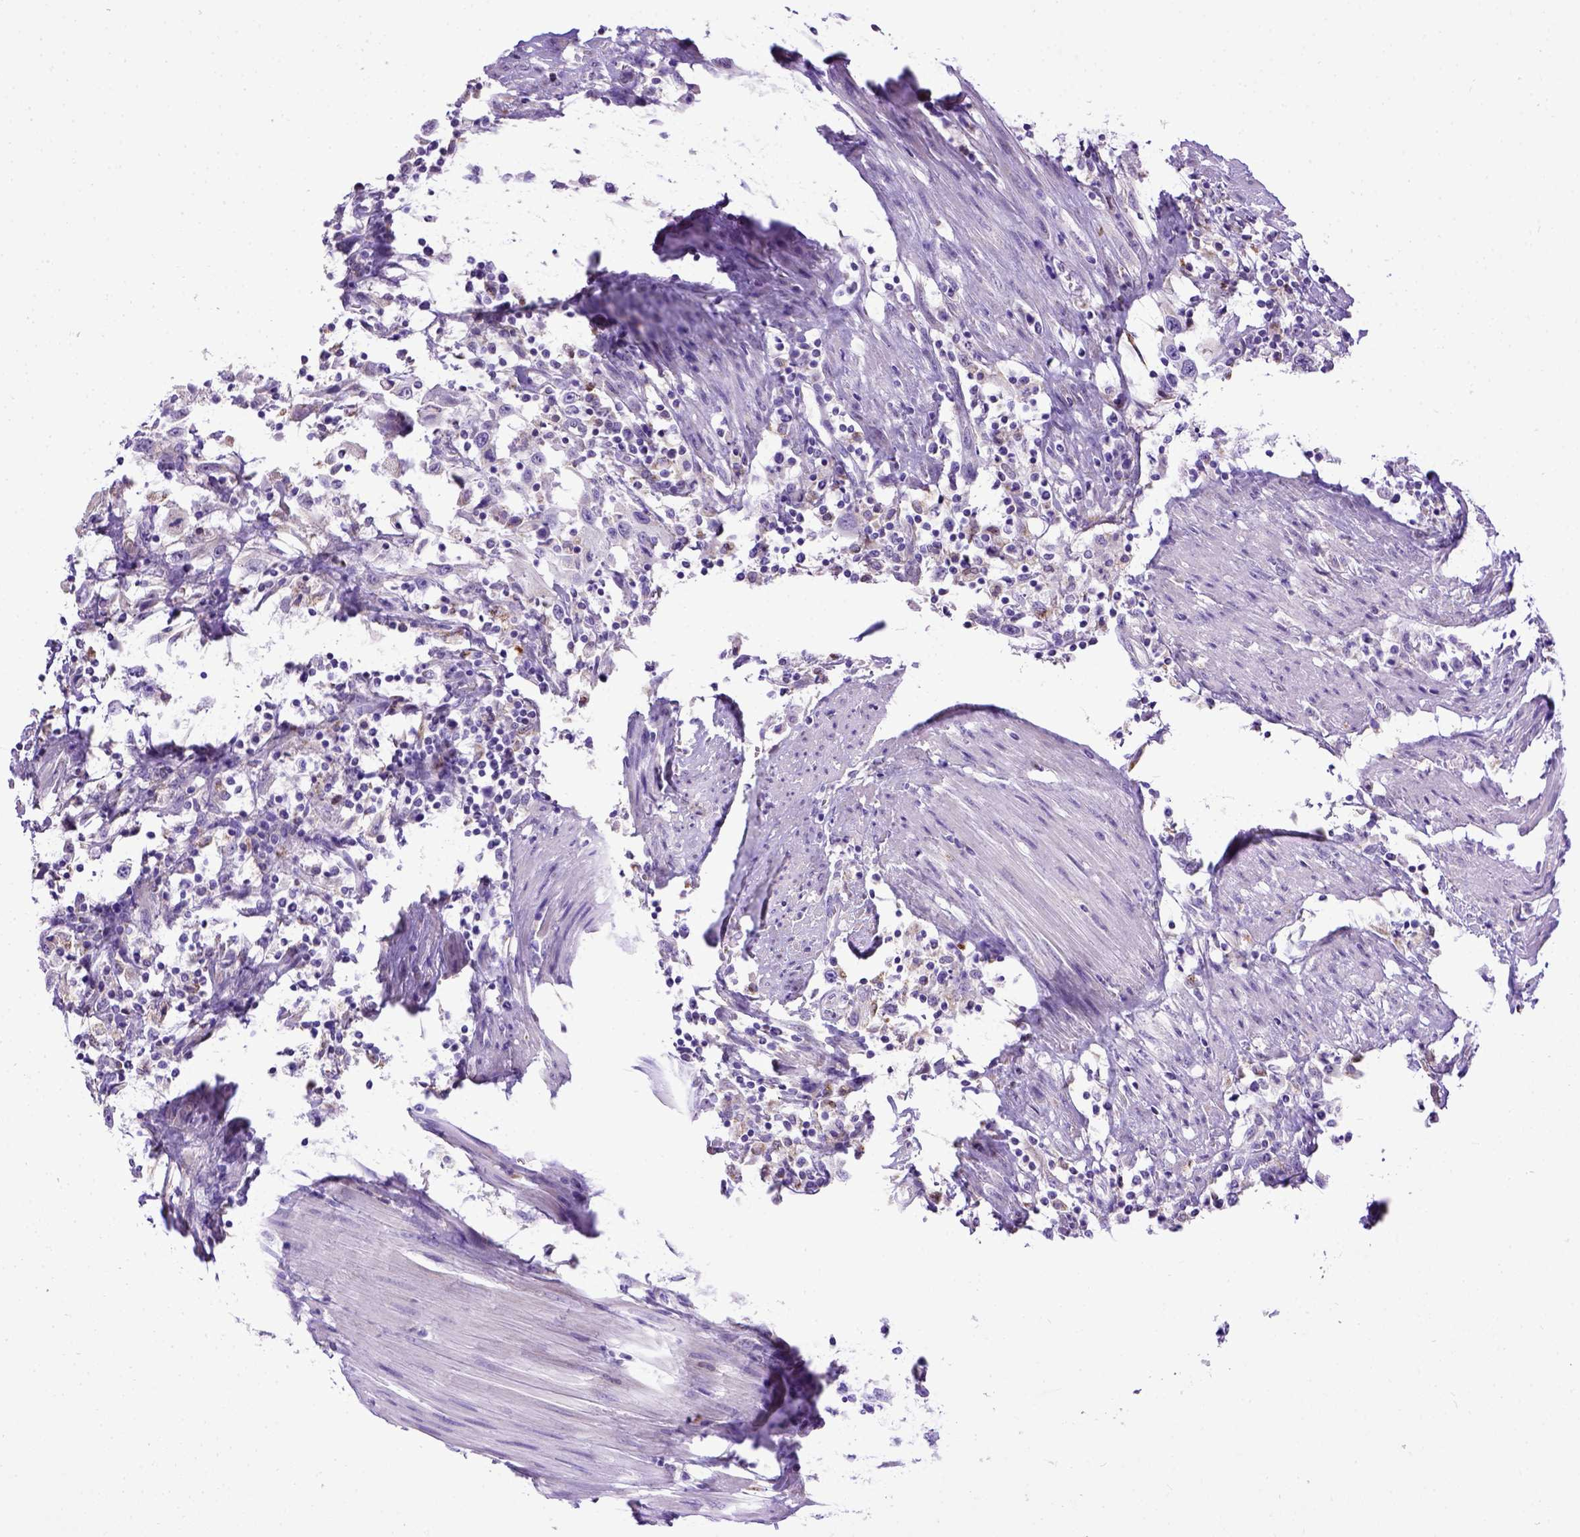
{"staining": {"intensity": "negative", "quantity": "none", "location": "none"}, "tissue": "urothelial cancer", "cell_type": "Tumor cells", "image_type": "cancer", "snomed": [{"axis": "morphology", "description": "Urothelial carcinoma, High grade"}, {"axis": "topography", "description": "Urinary bladder"}], "caption": "Immunohistochemical staining of human urothelial cancer exhibits no significant positivity in tumor cells.", "gene": "SPEF1", "patient": {"sex": "male", "age": 61}}